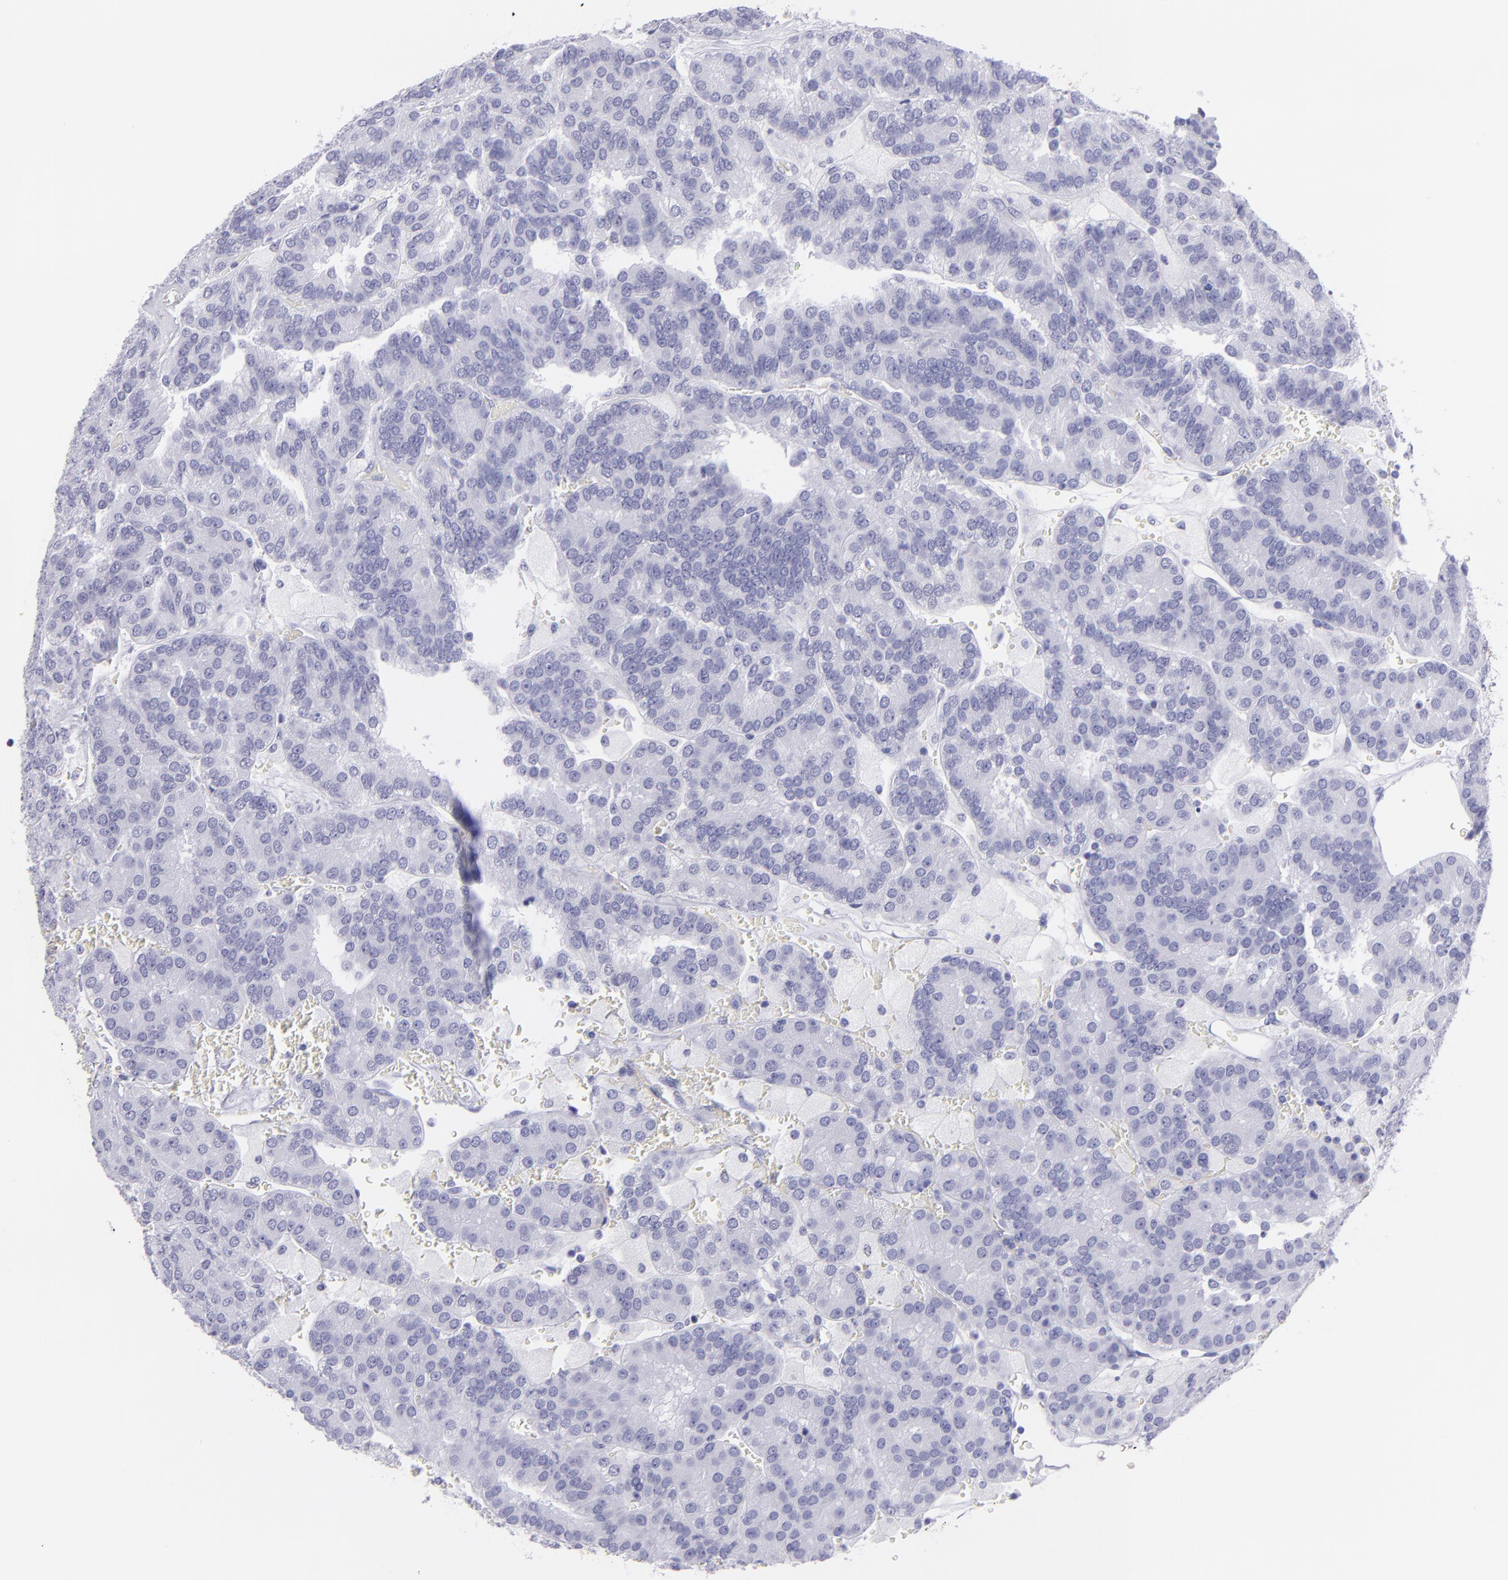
{"staining": {"intensity": "negative", "quantity": "none", "location": "none"}, "tissue": "renal cancer", "cell_type": "Tumor cells", "image_type": "cancer", "snomed": [{"axis": "morphology", "description": "Adenocarcinoma, NOS"}, {"axis": "topography", "description": "Kidney"}], "caption": "Adenocarcinoma (renal) stained for a protein using IHC demonstrates no expression tumor cells.", "gene": "PIP", "patient": {"sex": "male", "age": 46}}